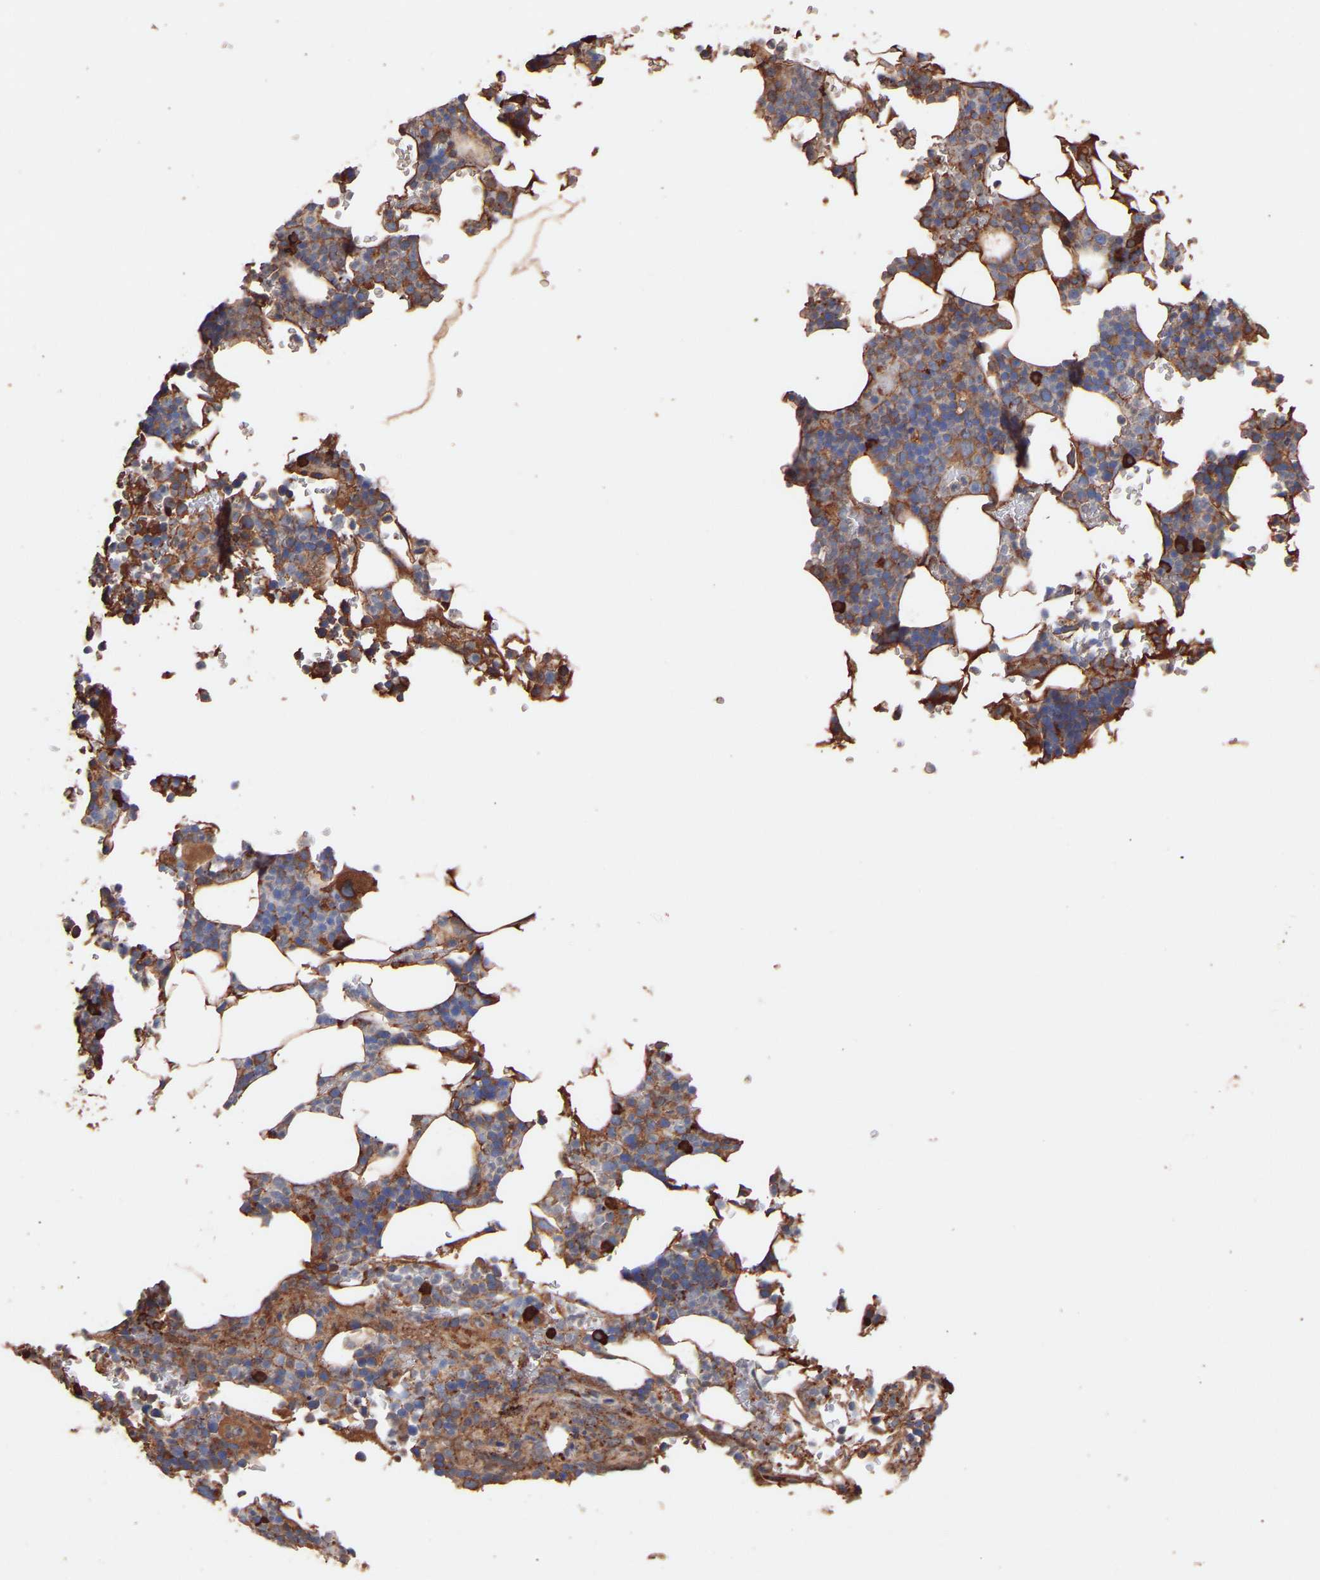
{"staining": {"intensity": "strong", "quantity": "25%-75%", "location": "cytoplasmic/membranous"}, "tissue": "bone marrow", "cell_type": "Hematopoietic cells", "image_type": "normal", "snomed": [{"axis": "morphology", "description": "Normal tissue, NOS"}, {"axis": "topography", "description": "Bone marrow"}], "caption": "About 25%-75% of hematopoietic cells in benign bone marrow exhibit strong cytoplasmic/membranous protein expression as visualized by brown immunohistochemical staining.", "gene": "TMEM268", "patient": {"sex": "female", "age": 81}}